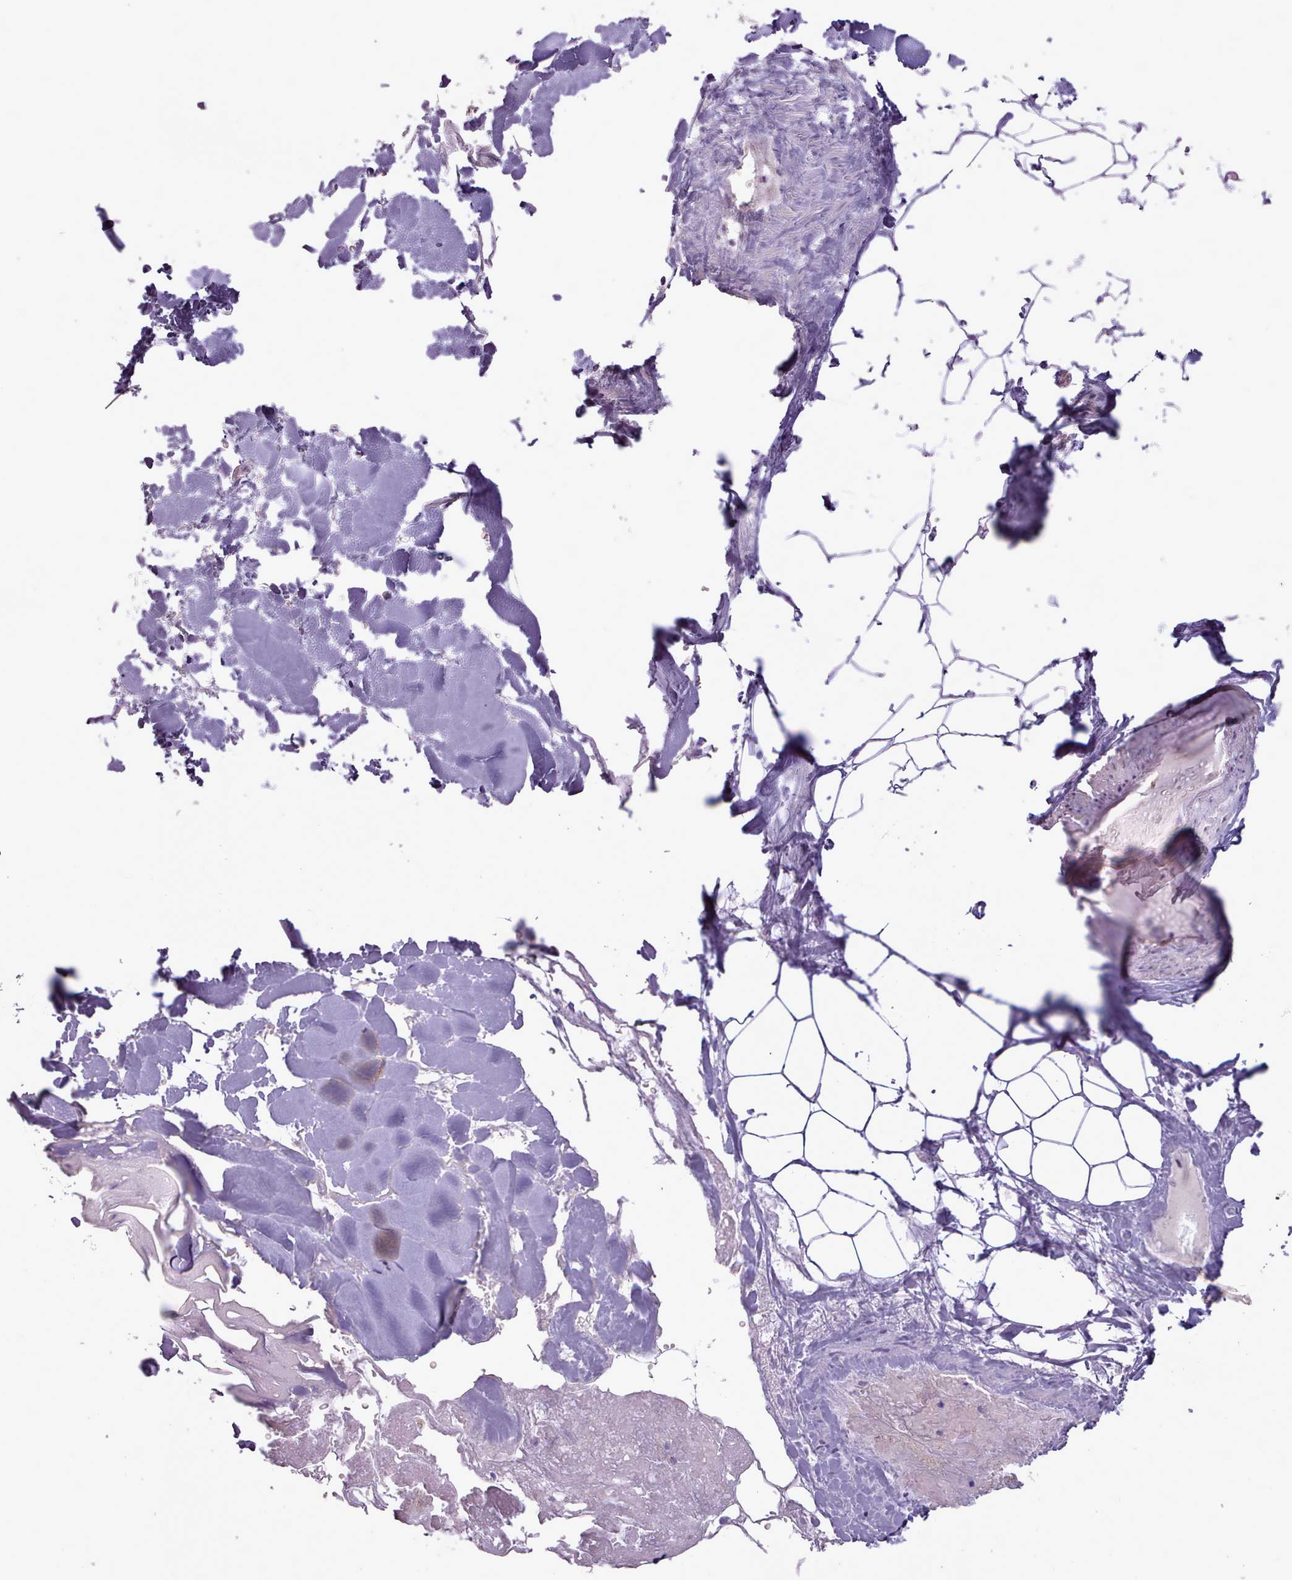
{"staining": {"intensity": "negative", "quantity": "none", "location": "none"}, "tissue": "adipose tissue", "cell_type": "Adipocytes", "image_type": "normal", "snomed": [{"axis": "morphology", "description": "Normal tissue, NOS"}, {"axis": "topography", "description": "Peripheral nerve tissue"}], "caption": "This is an immunohistochemistry (IHC) image of benign human adipose tissue. There is no positivity in adipocytes.", "gene": "ATRAID", "patient": {"sex": "male", "age": 74}}